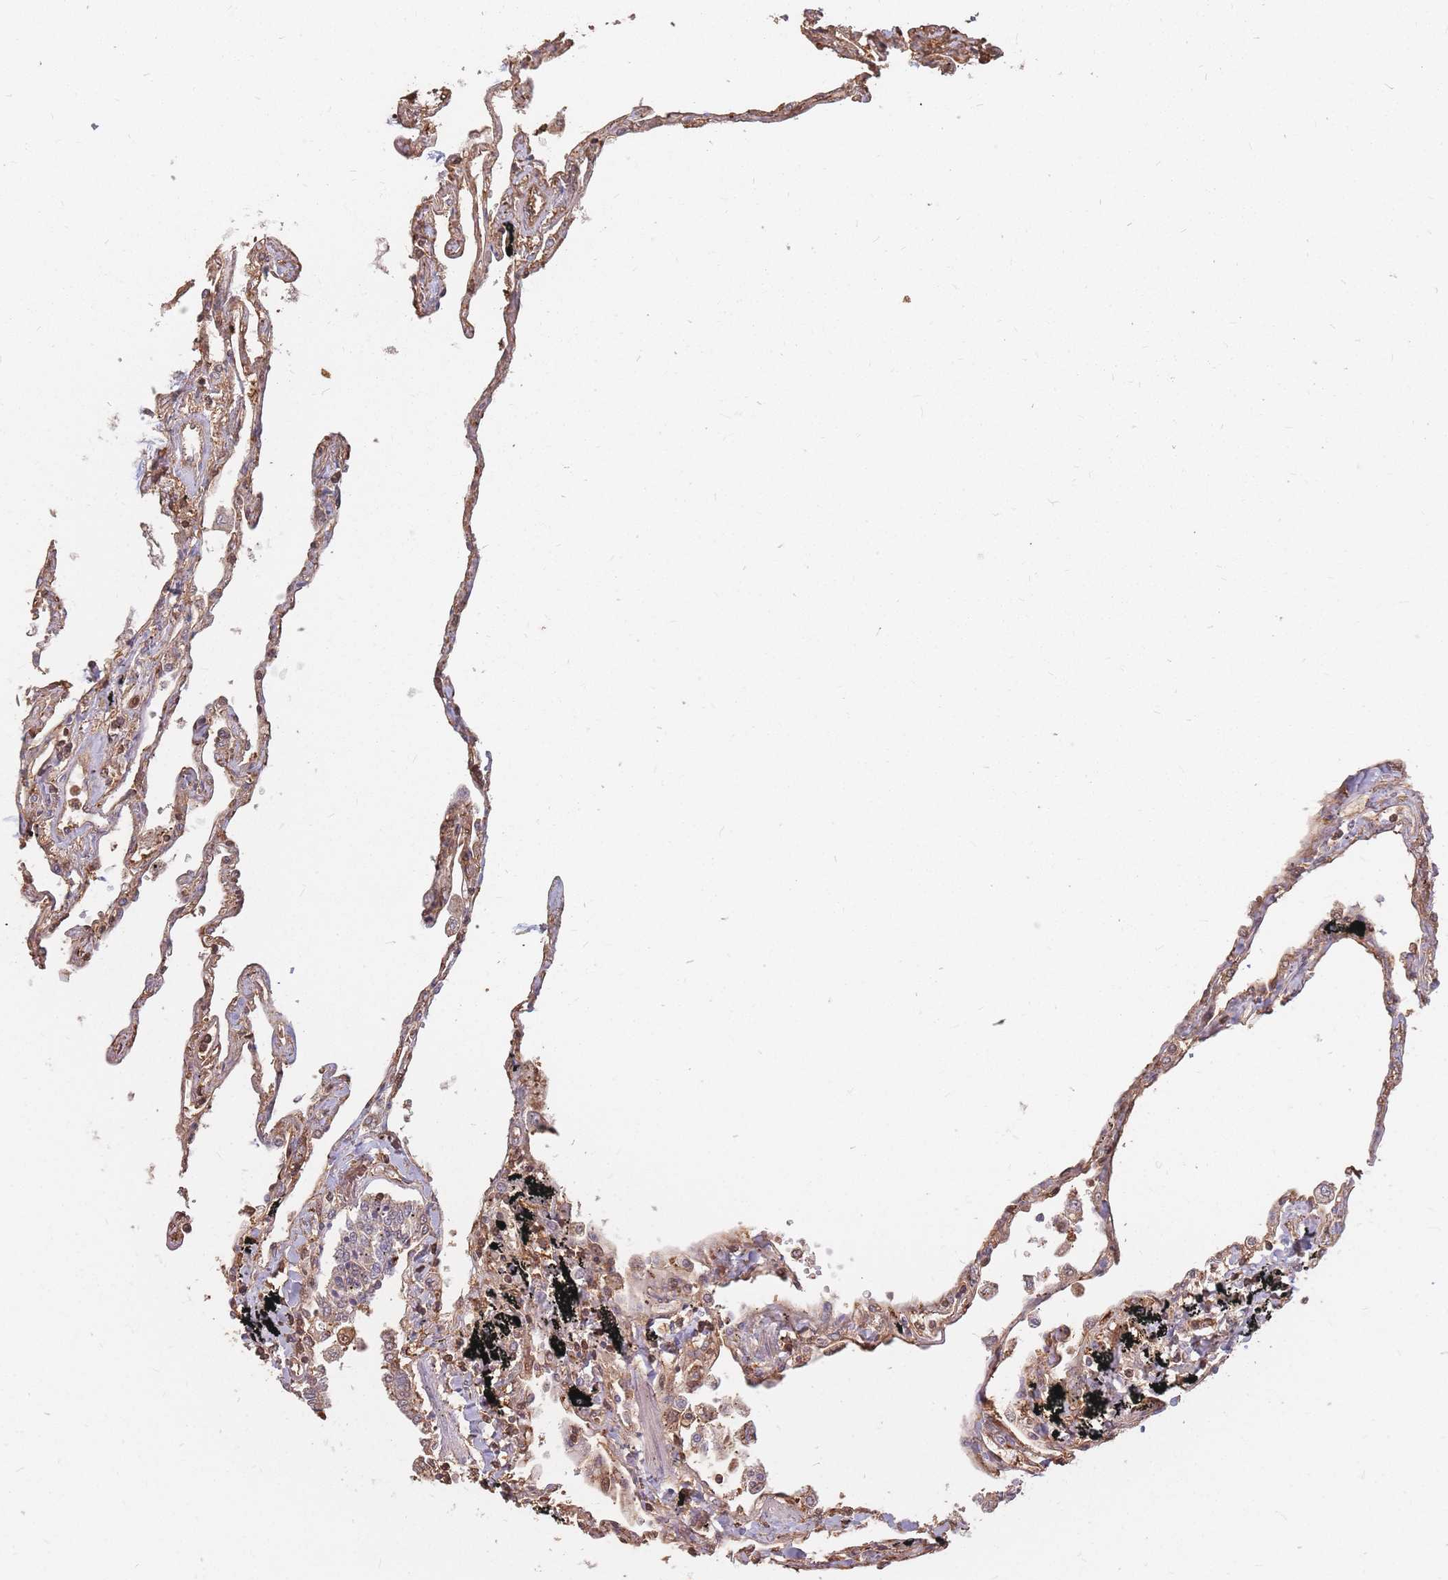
{"staining": {"intensity": "moderate", "quantity": "25%-75%", "location": "cytoplasmic/membranous"}, "tissue": "lung", "cell_type": "Alveolar cells", "image_type": "normal", "snomed": [{"axis": "morphology", "description": "Normal tissue, NOS"}, {"axis": "topography", "description": "Lung"}], "caption": "Immunohistochemistry of normal human lung exhibits medium levels of moderate cytoplasmic/membranous expression in approximately 25%-75% of alveolar cells.", "gene": "PLS3", "patient": {"sex": "female", "age": 67}}